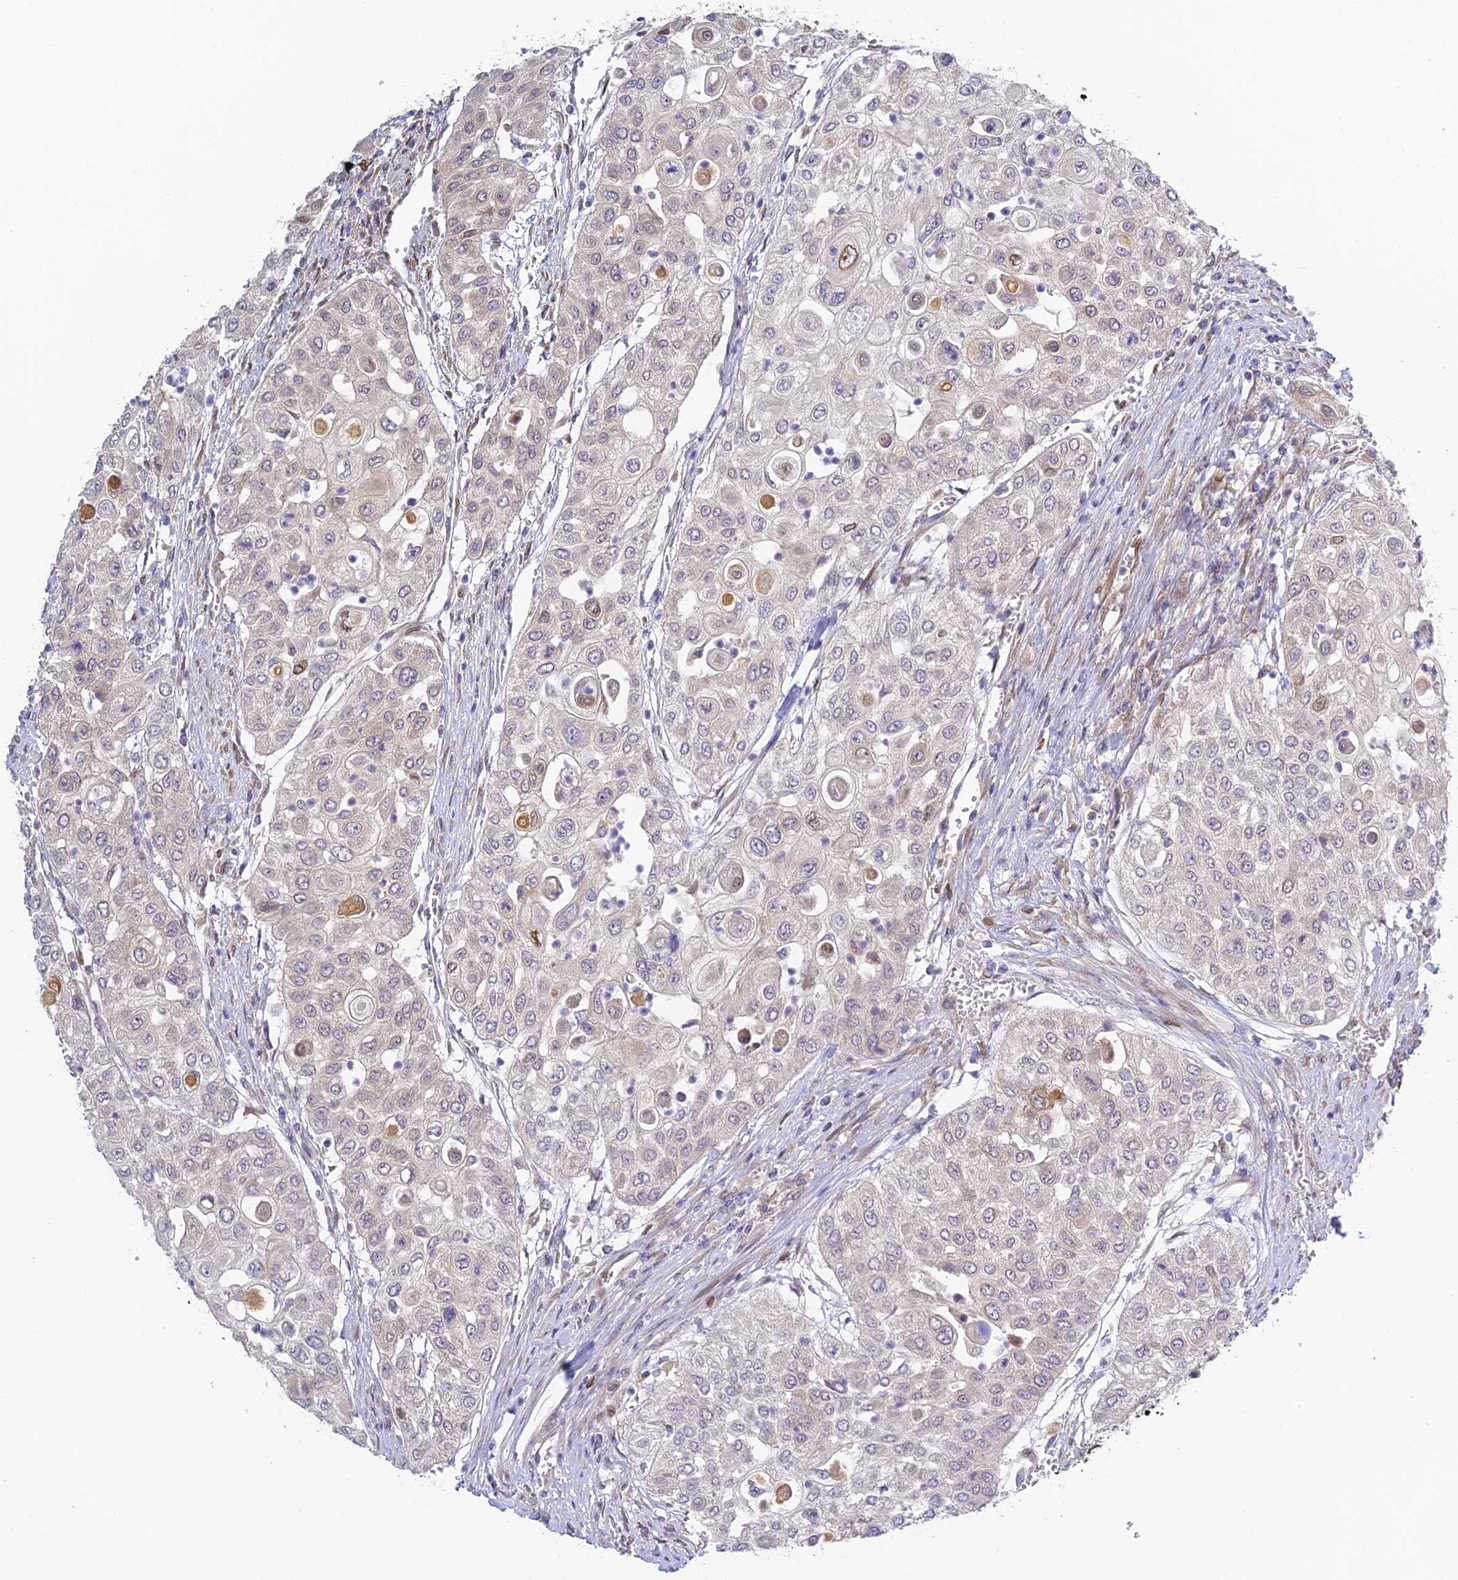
{"staining": {"intensity": "negative", "quantity": "none", "location": "none"}, "tissue": "urothelial cancer", "cell_type": "Tumor cells", "image_type": "cancer", "snomed": [{"axis": "morphology", "description": "Urothelial carcinoma, High grade"}, {"axis": "topography", "description": "Urinary bladder"}], "caption": "Urothelial cancer stained for a protein using immunohistochemistry shows no staining tumor cells.", "gene": "SKIC8", "patient": {"sex": "female", "age": 79}}